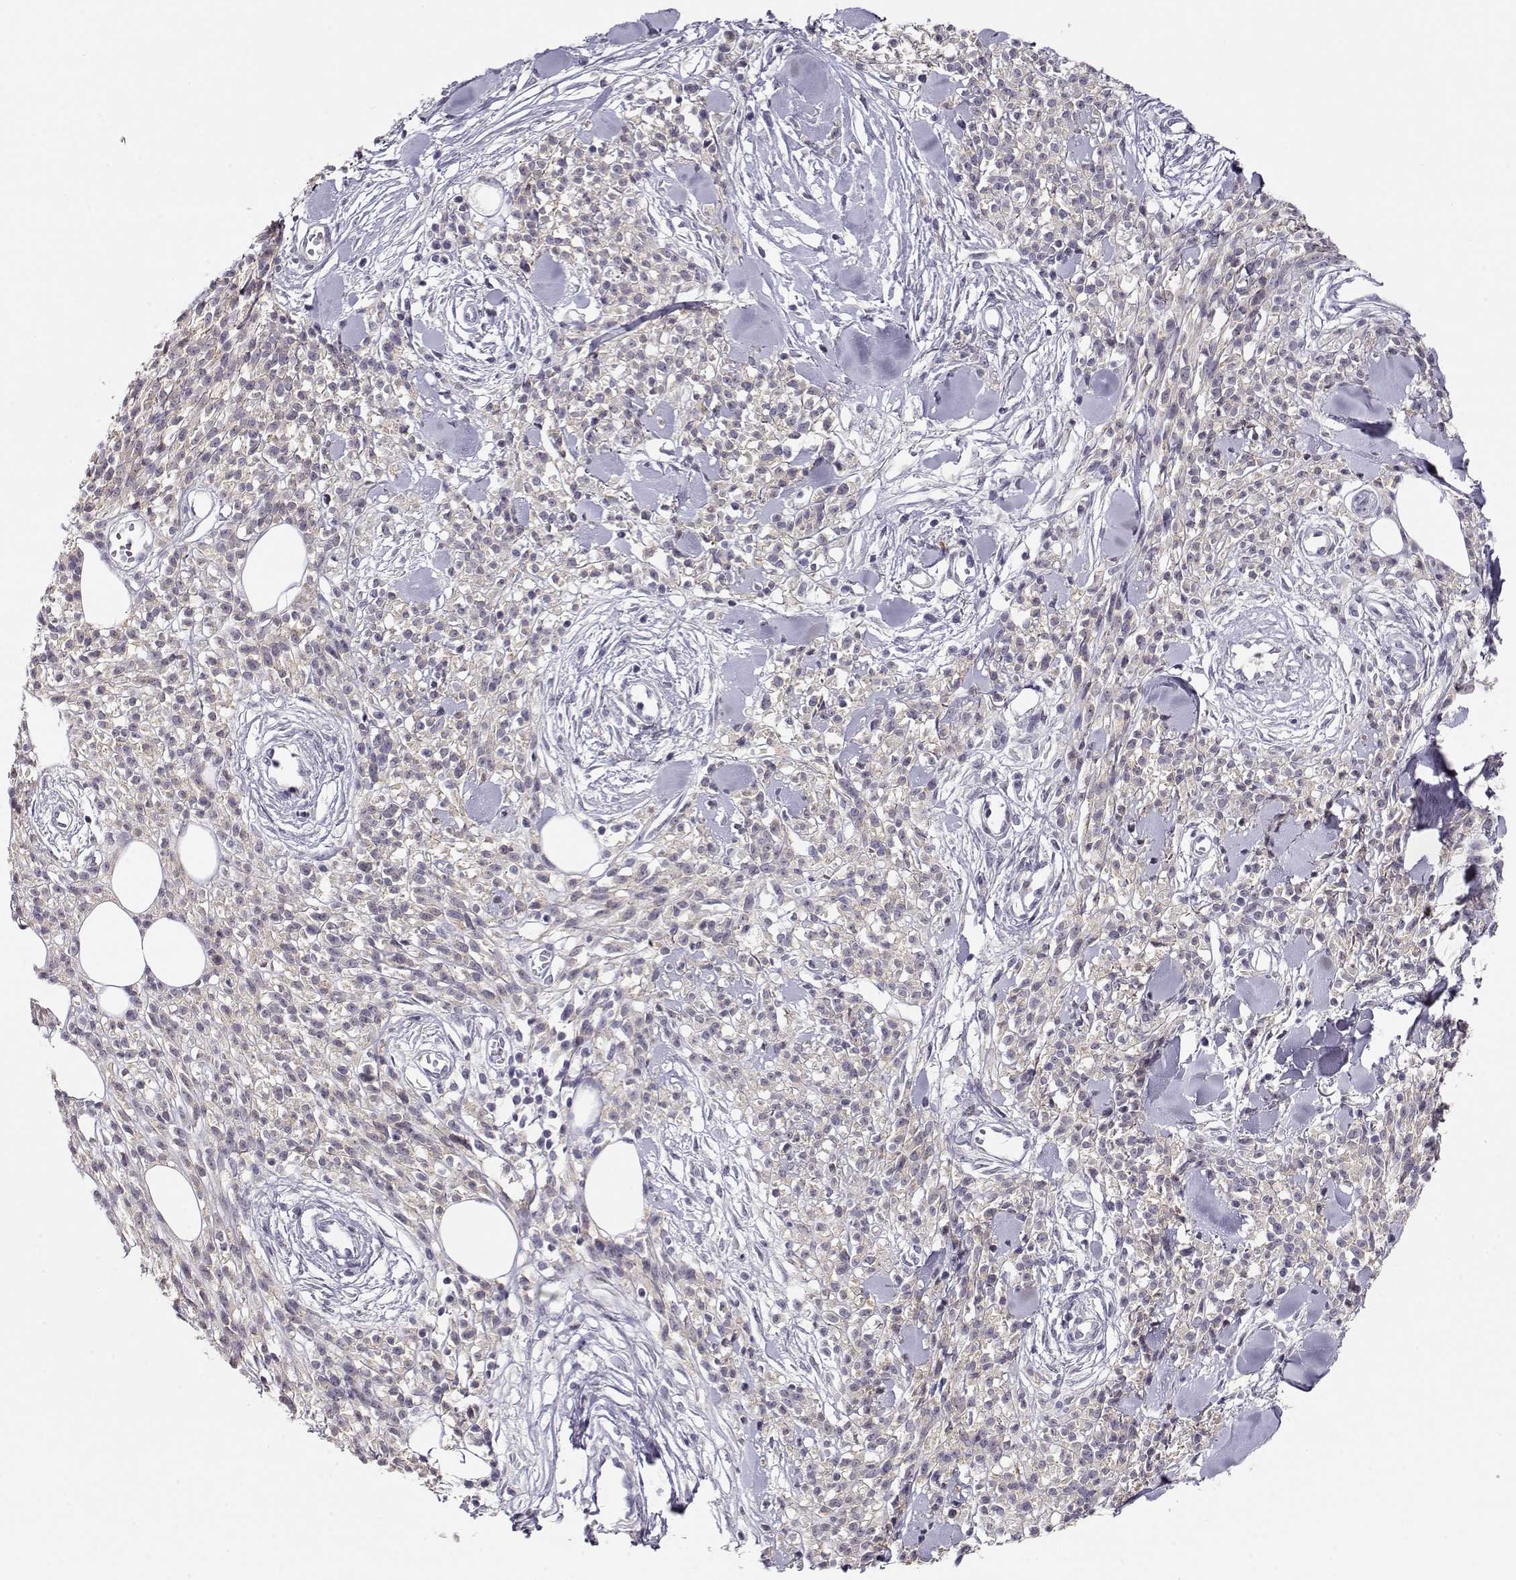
{"staining": {"intensity": "negative", "quantity": "none", "location": "none"}, "tissue": "melanoma", "cell_type": "Tumor cells", "image_type": "cancer", "snomed": [{"axis": "morphology", "description": "Malignant melanoma, NOS"}, {"axis": "topography", "description": "Skin"}, {"axis": "topography", "description": "Skin of trunk"}], "caption": "The immunohistochemistry photomicrograph has no significant positivity in tumor cells of malignant melanoma tissue.", "gene": "CRX", "patient": {"sex": "male", "age": 74}}